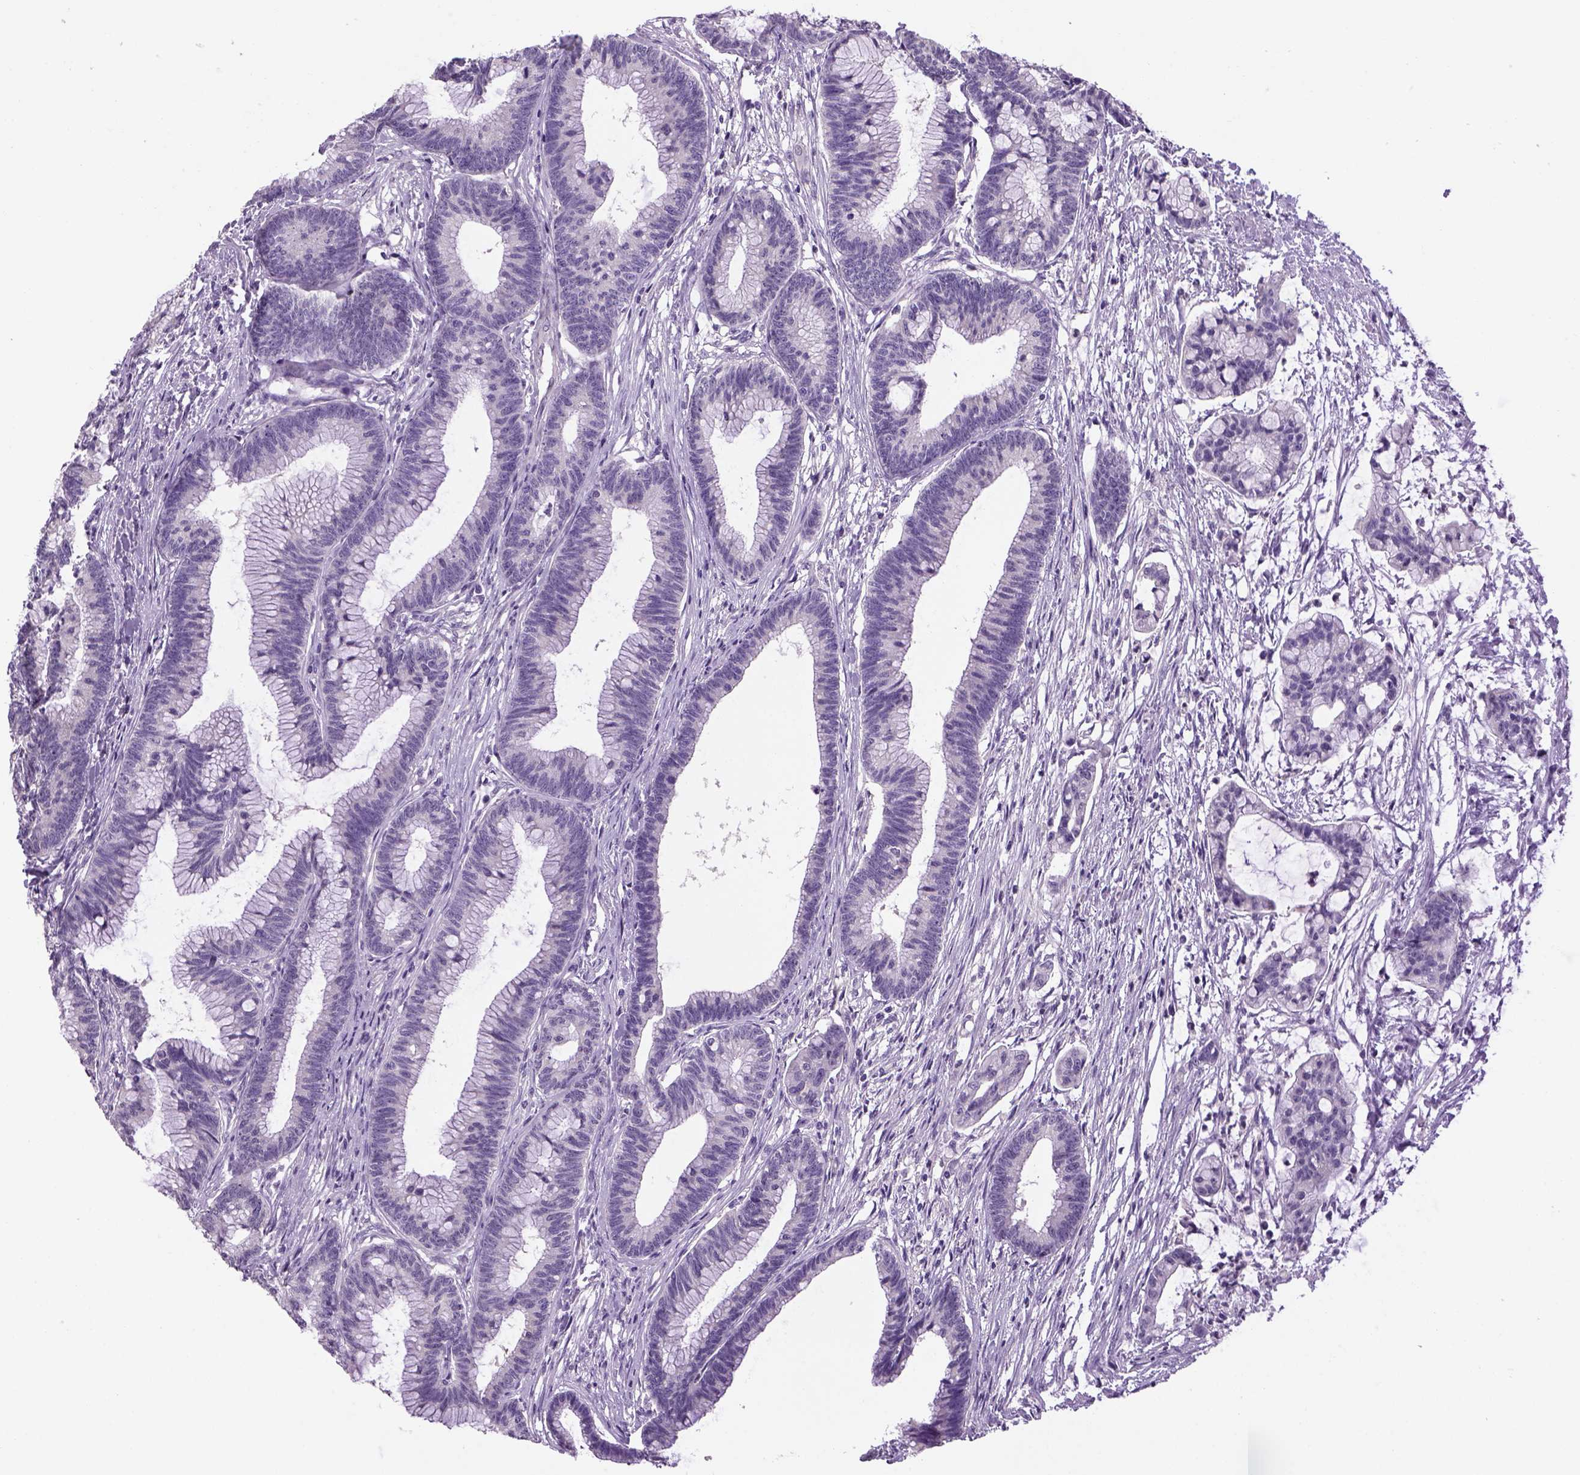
{"staining": {"intensity": "negative", "quantity": "none", "location": "none"}, "tissue": "colorectal cancer", "cell_type": "Tumor cells", "image_type": "cancer", "snomed": [{"axis": "morphology", "description": "Adenocarcinoma, NOS"}, {"axis": "topography", "description": "Colon"}], "caption": "An IHC histopathology image of adenocarcinoma (colorectal) is shown. There is no staining in tumor cells of adenocarcinoma (colorectal).", "gene": "DBH", "patient": {"sex": "female", "age": 78}}